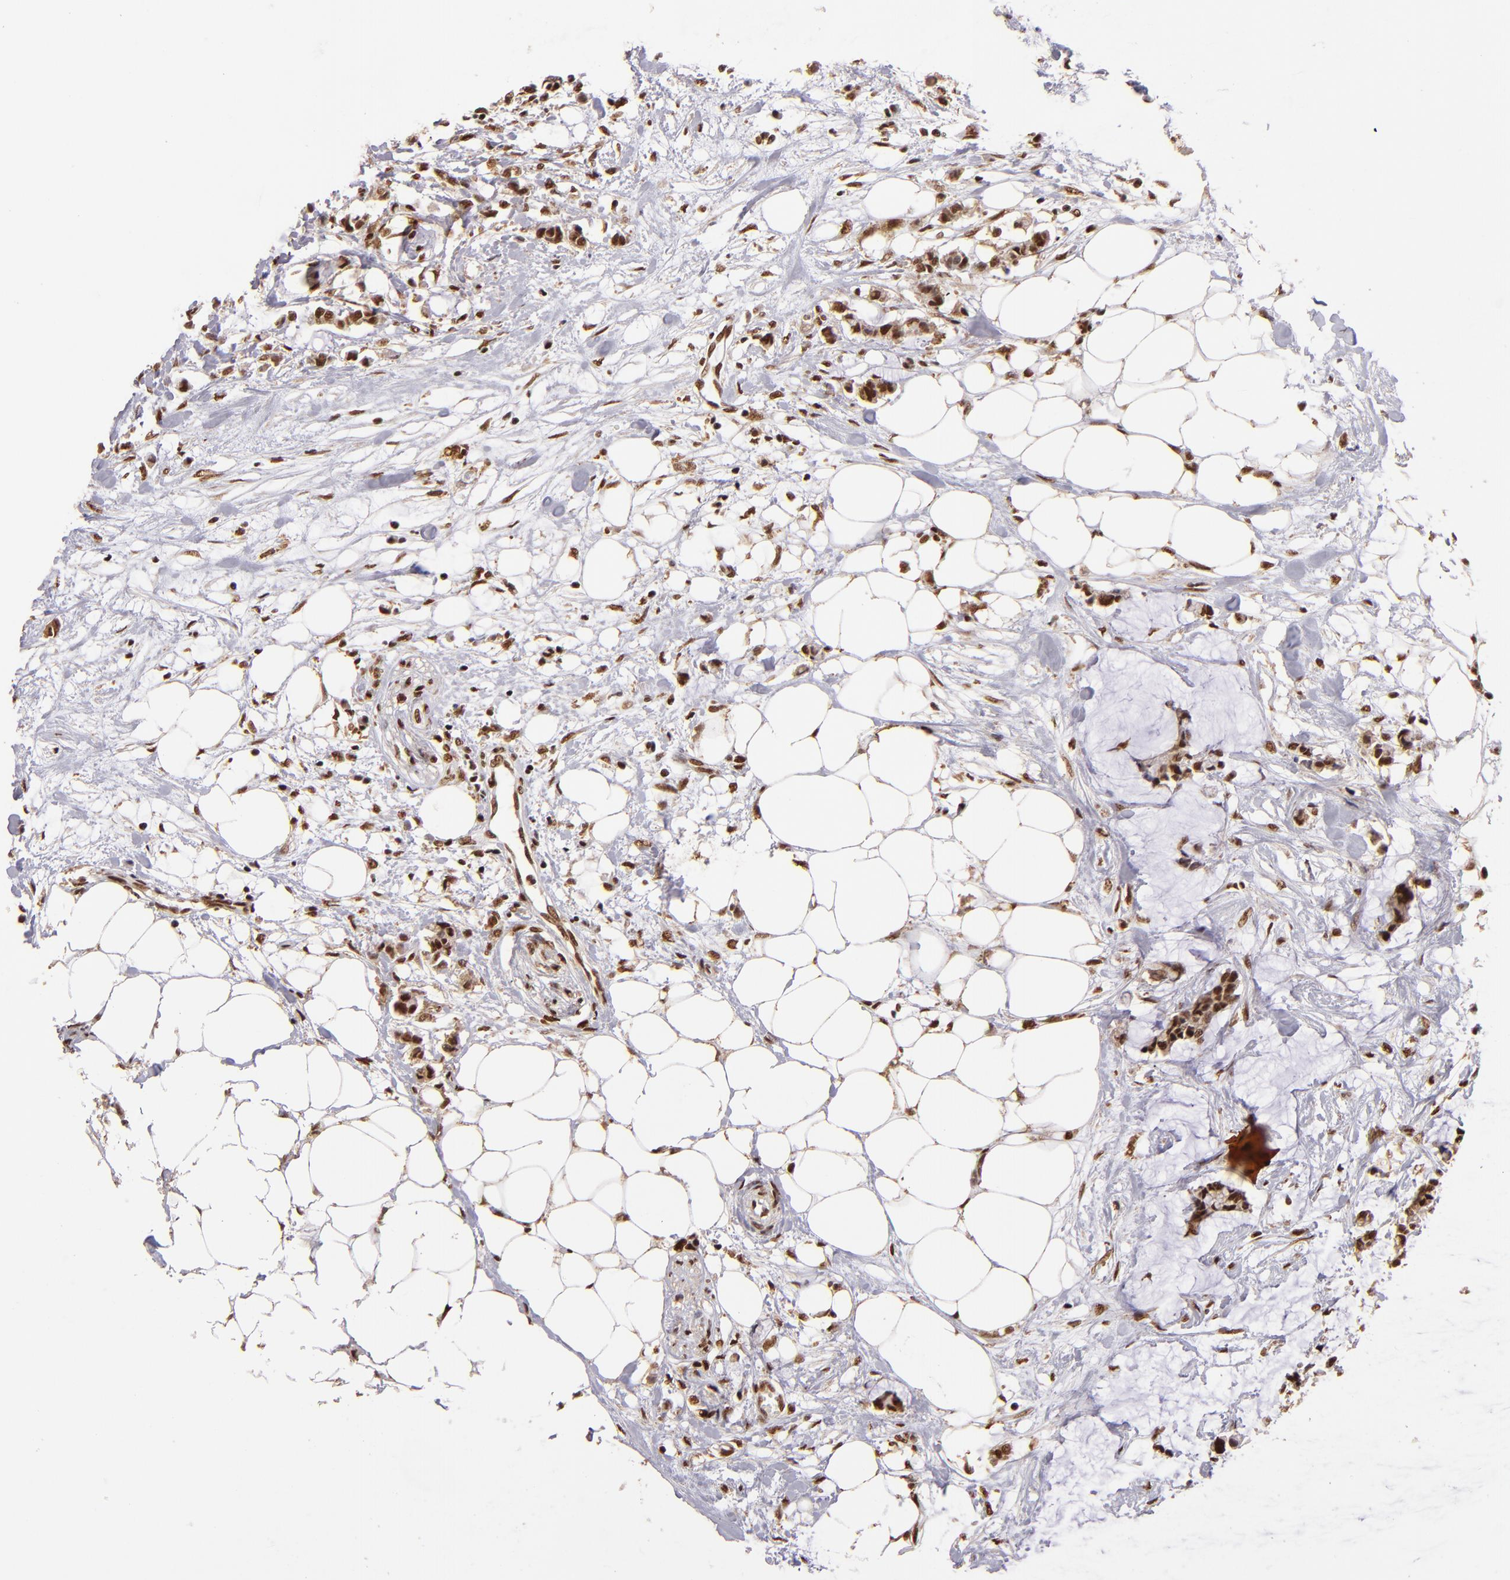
{"staining": {"intensity": "moderate", "quantity": ">75%", "location": "nuclear"}, "tissue": "colorectal cancer", "cell_type": "Tumor cells", "image_type": "cancer", "snomed": [{"axis": "morphology", "description": "Normal tissue, NOS"}, {"axis": "morphology", "description": "Adenocarcinoma, NOS"}, {"axis": "topography", "description": "Colon"}, {"axis": "topography", "description": "Peripheral nerve tissue"}], "caption": "Protein expression analysis of colorectal cancer (adenocarcinoma) demonstrates moderate nuclear positivity in about >75% of tumor cells.", "gene": "SP1", "patient": {"sex": "male", "age": 14}}